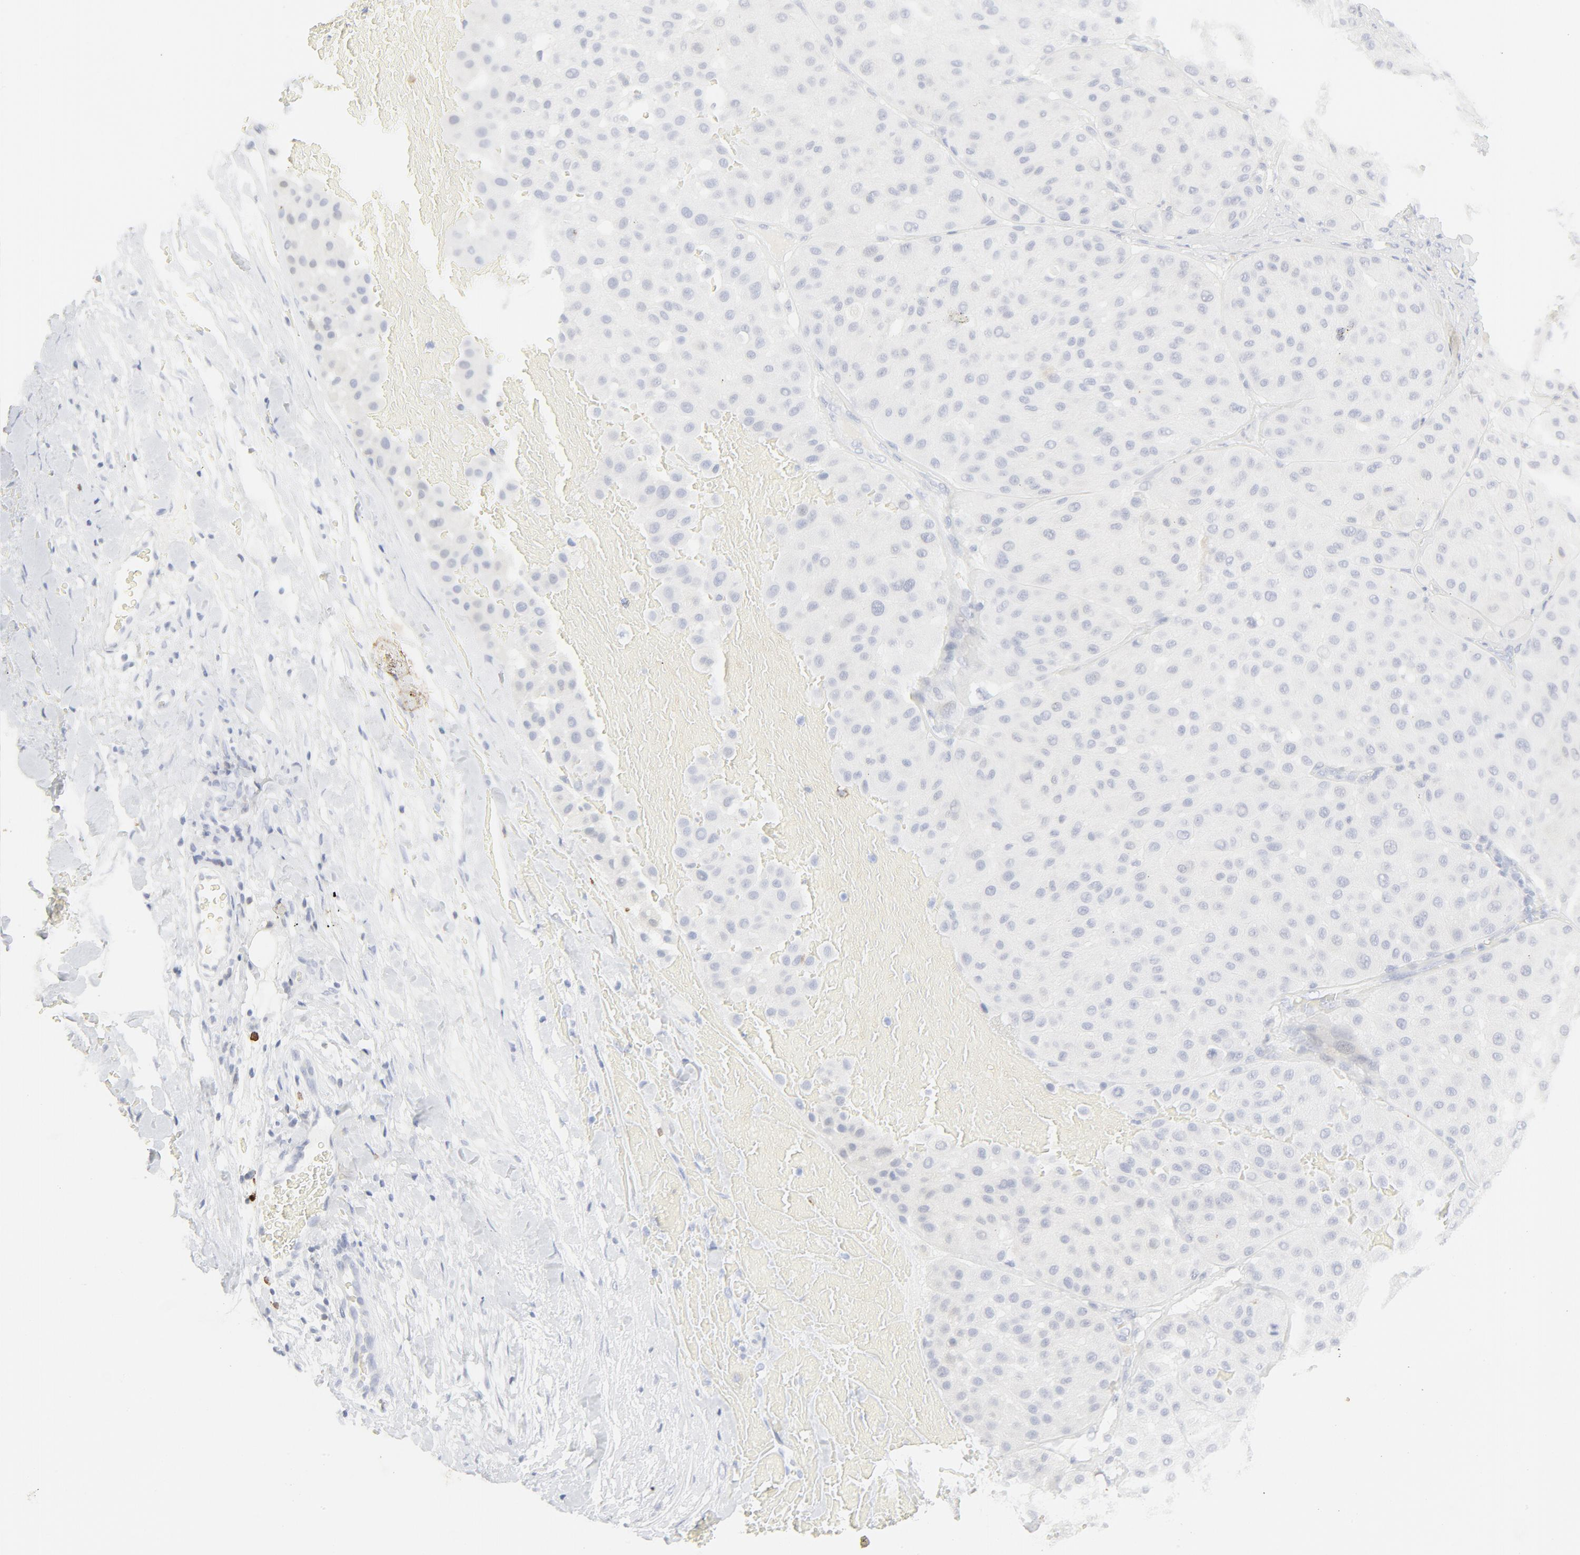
{"staining": {"intensity": "negative", "quantity": "none", "location": "none"}, "tissue": "melanoma", "cell_type": "Tumor cells", "image_type": "cancer", "snomed": [{"axis": "morphology", "description": "Normal tissue, NOS"}, {"axis": "morphology", "description": "Malignant melanoma, Metastatic site"}, {"axis": "topography", "description": "Skin"}], "caption": "High power microscopy micrograph of an immunohistochemistry (IHC) histopathology image of melanoma, revealing no significant positivity in tumor cells.", "gene": "CCR7", "patient": {"sex": "male", "age": 41}}